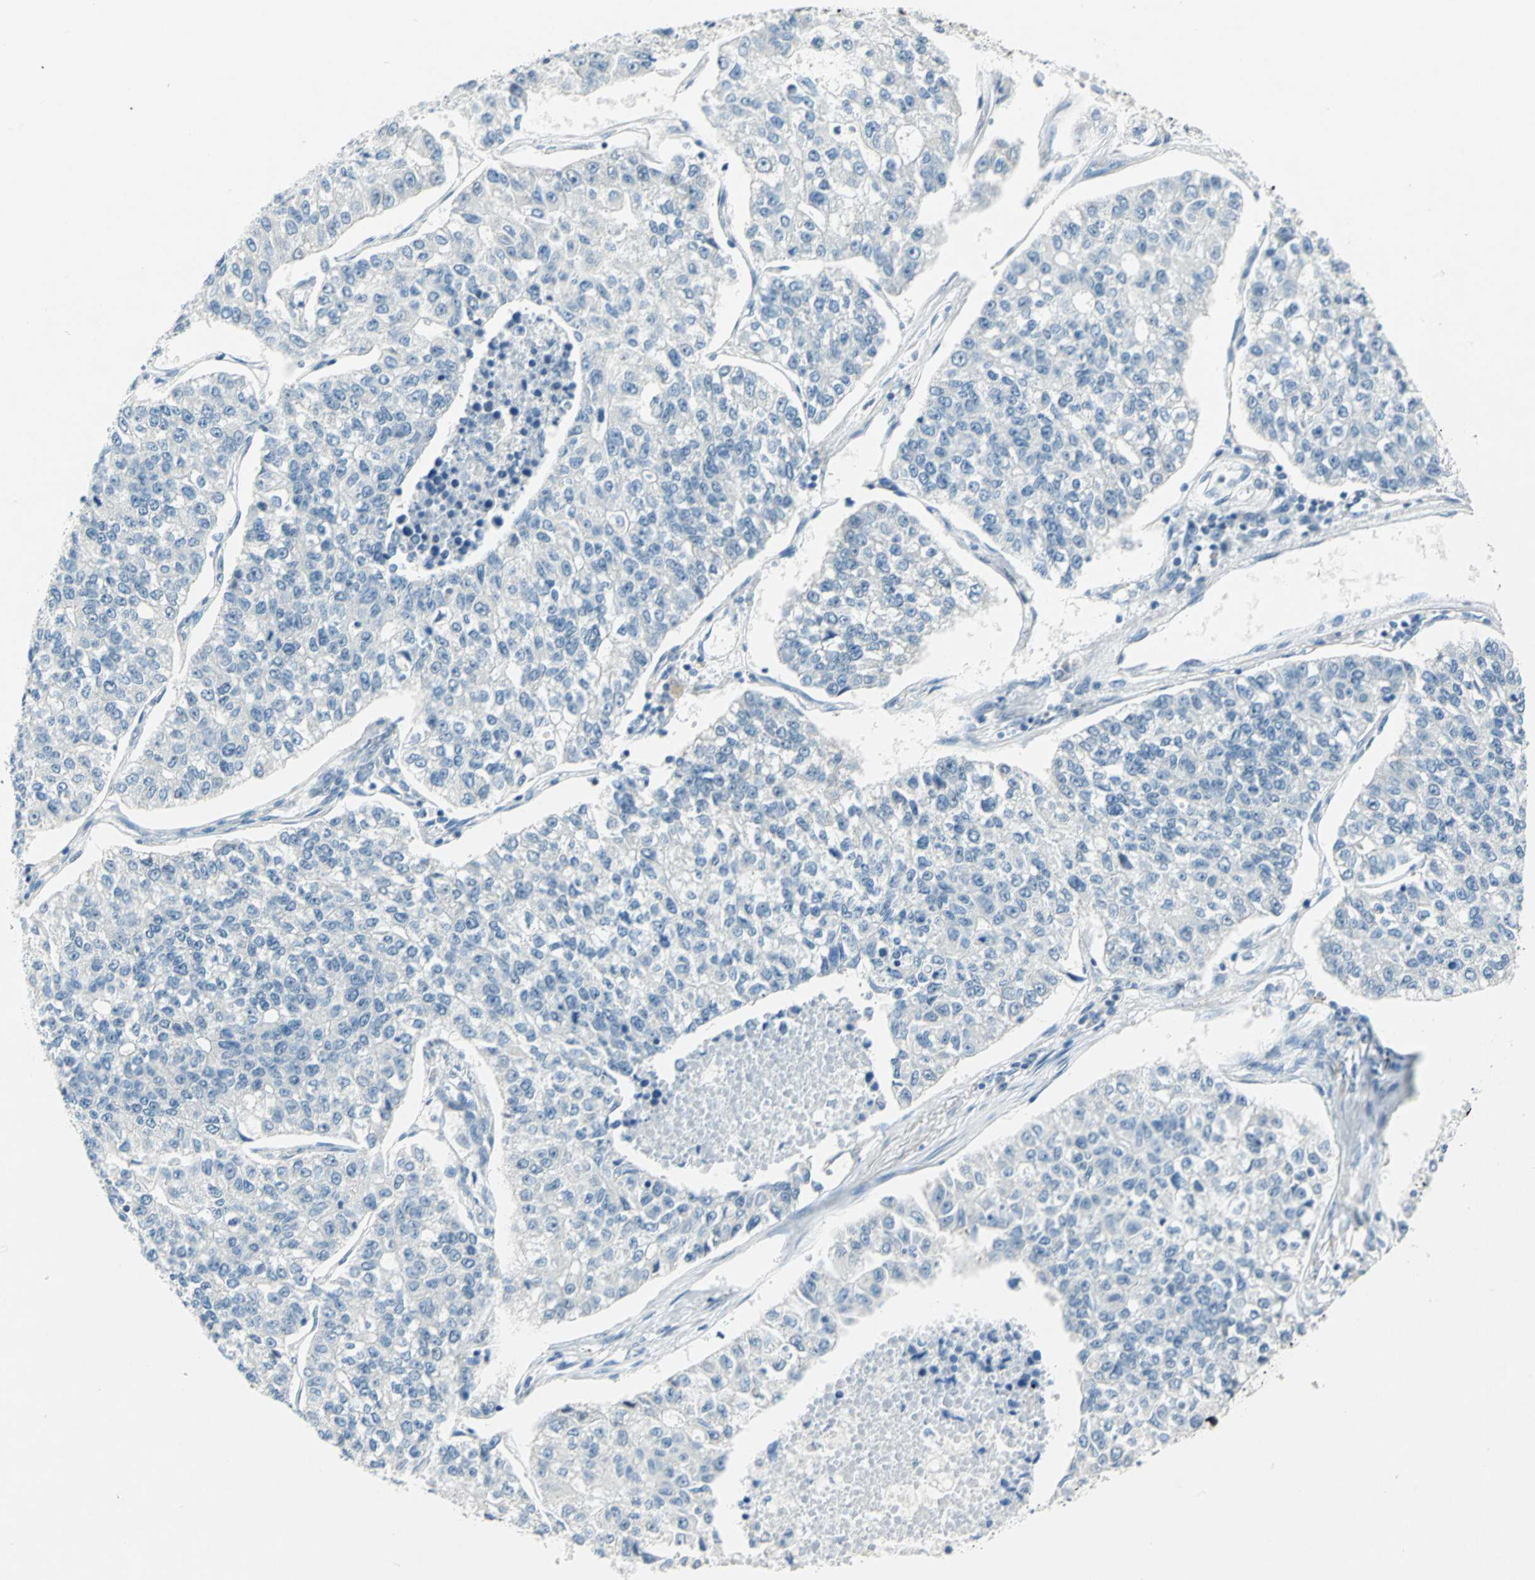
{"staining": {"intensity": "negative", "quantity": "none", "location": "none"}, "tissue": "lung cancer", "cell_type": "Tumor cells", "image_type": "cancer", "snomed": [{"axis": "morphology", "description": "Adenocarcinoma, NOS"}, {"axis": "topography", "description": "Lung"}], "caption": "An immunohistochemistry micrograph of lung cancer is shown. There is no staining in tumor cells of lung cancer. (DAB immunohistochemistry with hematoxylin counter stain).", "gene": "PIN1", "patient": {"sex": "male", "age": 49}}